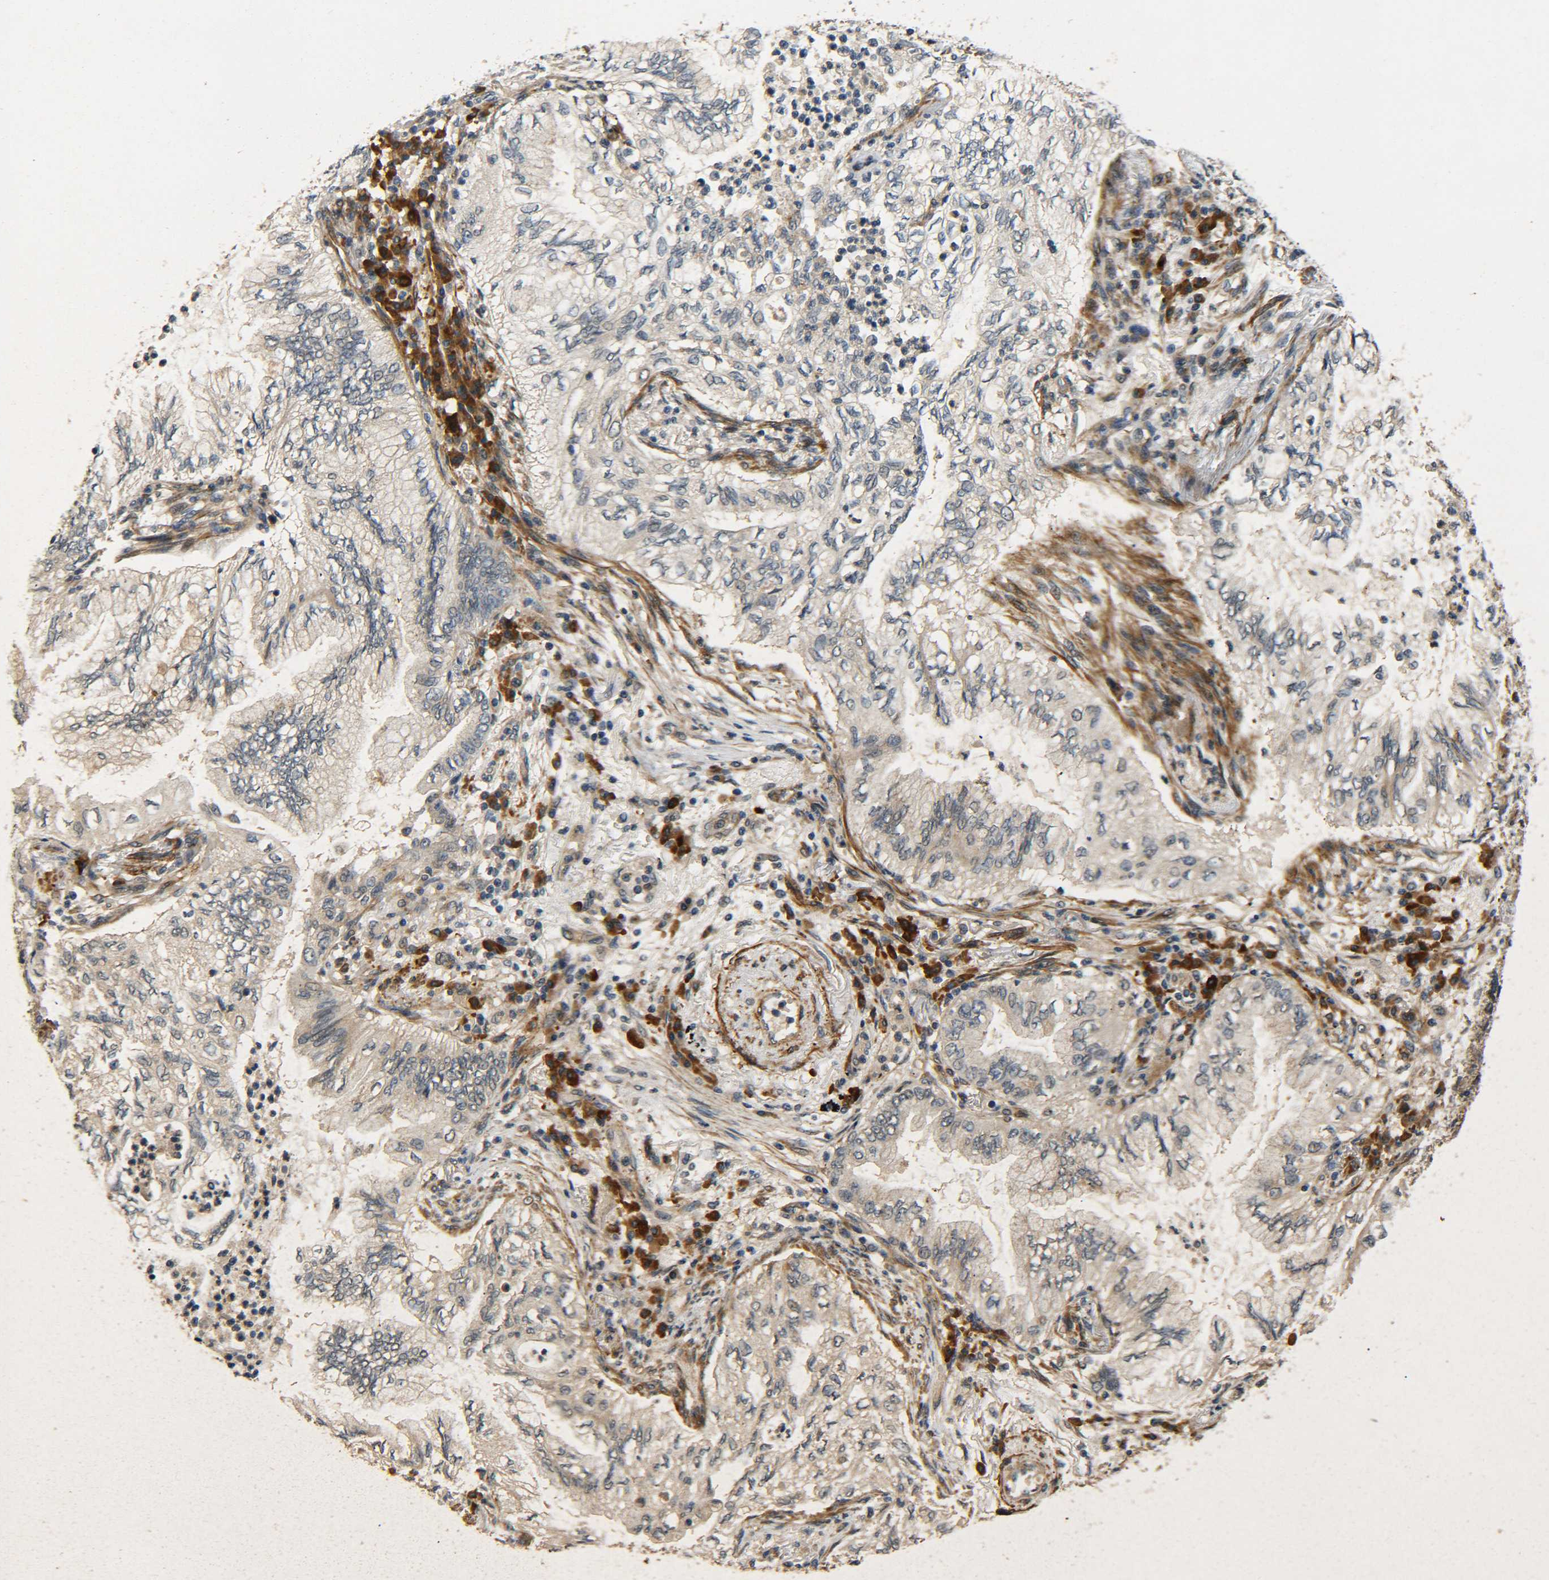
{"staining": {"intensity": "weak", "quantity": ">75%", "location": "cytoplasmic/membranous"}, "tissue": "lung cancer", "cell_type": "Tumor cells", "image_type": "cancer", "snomed": [{"axis": "morphology", "description": "Normal tissue, NOS"}, {"axis": "morphology", "description": "Adenocarcinoma, NOS"}, {"axis": "topography", "description": "Bronchus"}, {"axis": "topography", "description": "Lung"}], "caption": "DAB (3,3'-diaminobenzidine) immunohistochemical staining of human lung cancer (adenocarcinoma) reveals weak cytoplasmic/membranous protein staining in about >75% of tumor cells.", "gene": "MEIS1", "patient": {"sex": "female", "age": 70}}